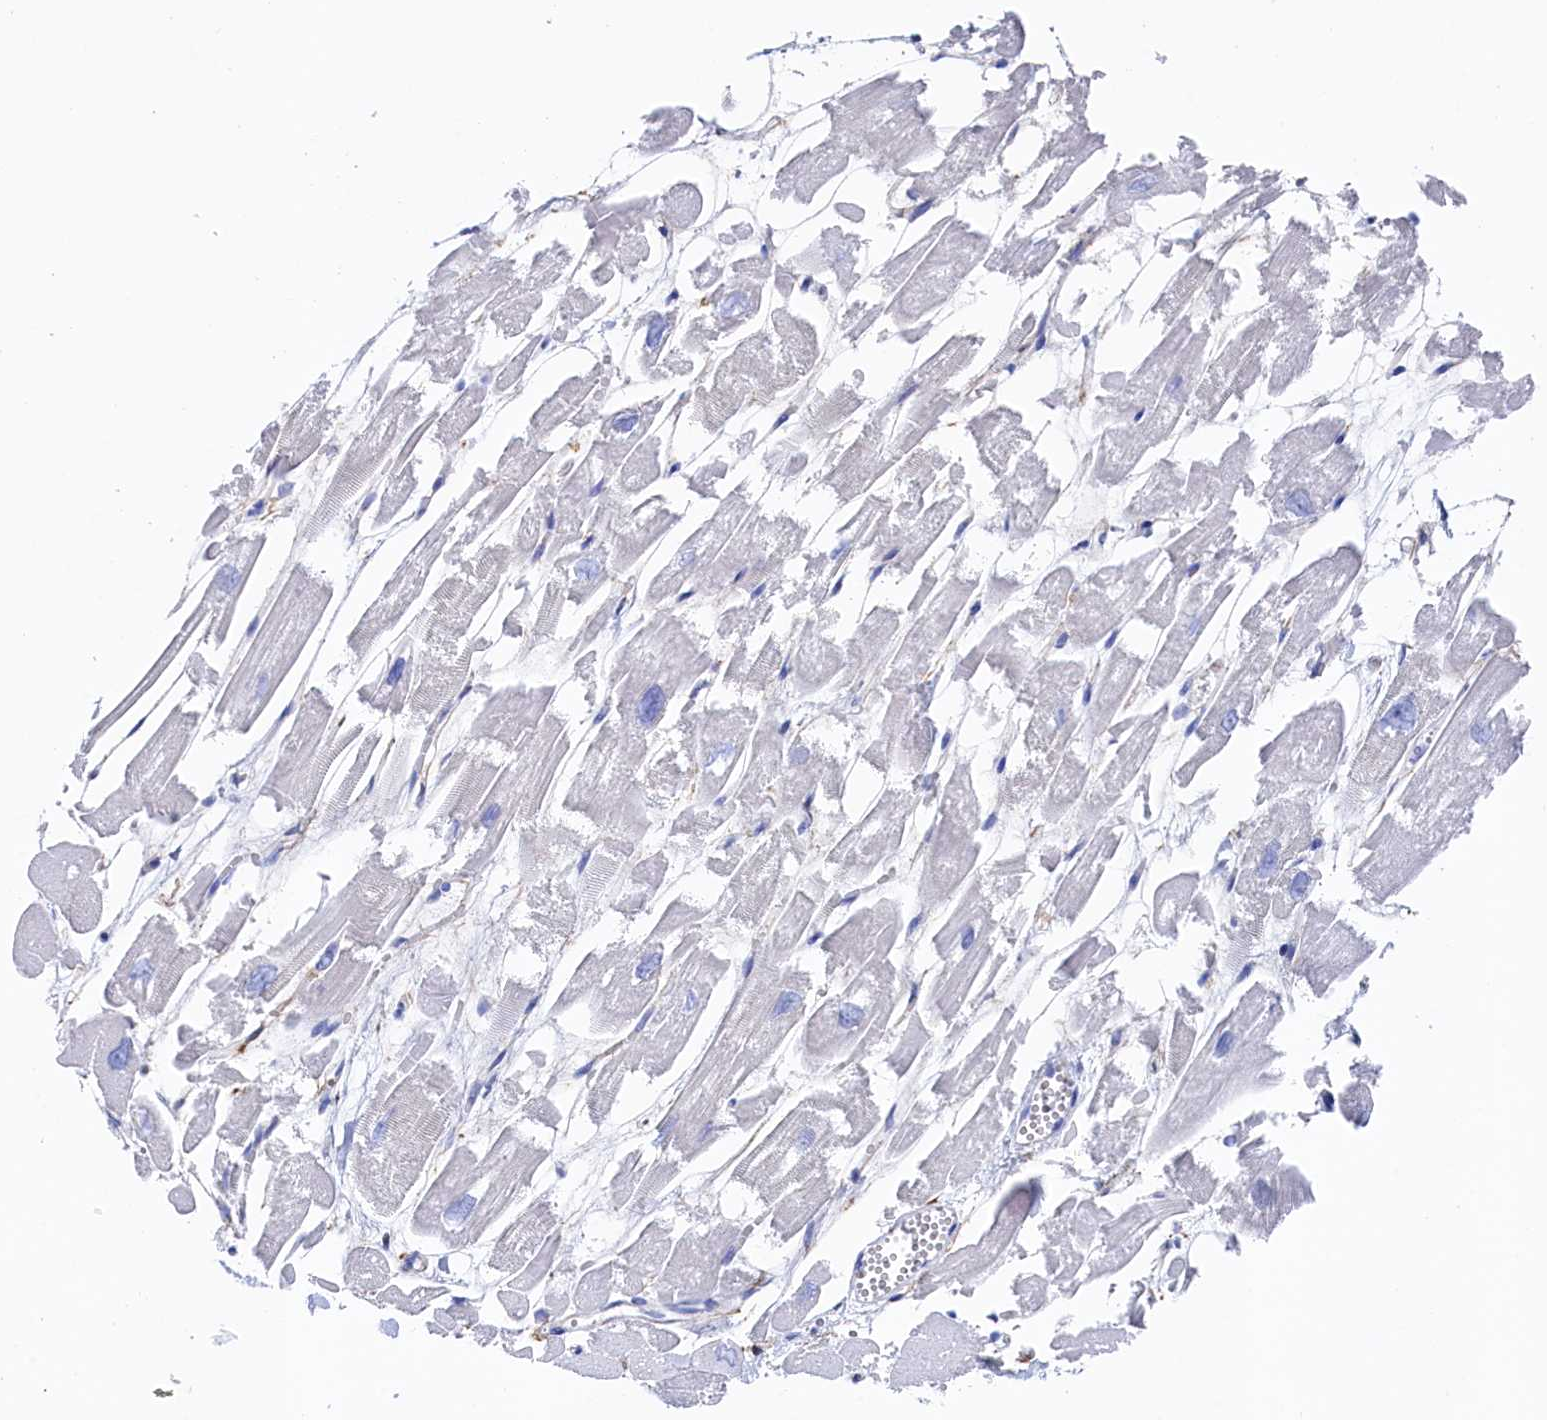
{"staining": {"intensity": "negative", "quantity": "none", "location": "none"}, "tissue": "heart muscle", "cell_type": "Cardiomyocytes", "image_type": "normal", "snomed": [{"axis": "morphology", "description": "Normal tissue, NOS"}, {"axis": "topography", "description": "Heart"}], "caption": "High magnification brightfield microscopy of normal heart muscle stained with DAB (brown) and counterstained with hematoxylin (blue): cardiomyocytes show no significant positivity. The staining is performed using DAB brown chromogen with nuclei counter-stained in using hematoxylin.", "gene": "TMOD2", "patient": {"sex": "male", "age": 54}}